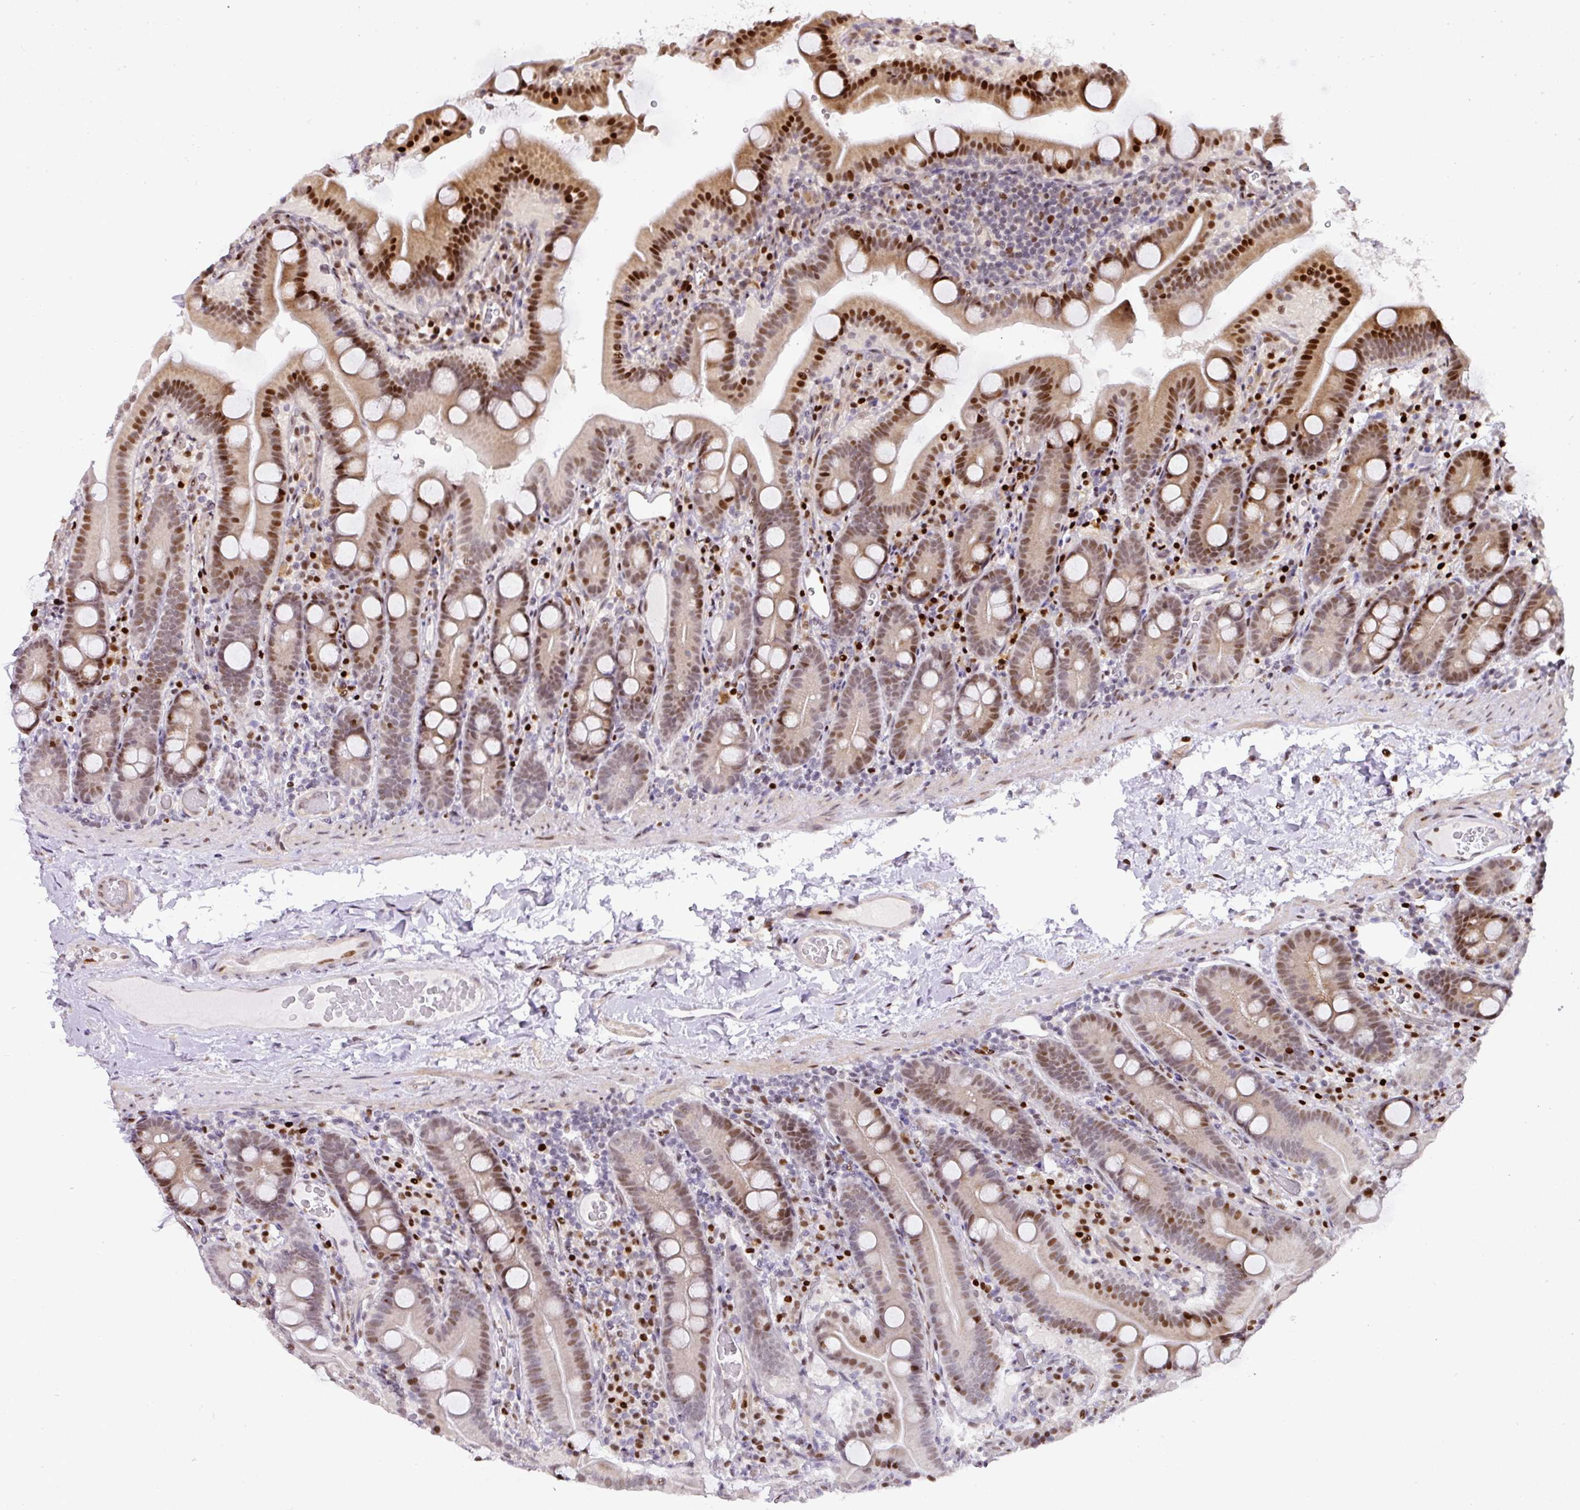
{"staining": {"intensity": "strong", "quantity": "25%-75%", "location": "cytoplasmic/membranous,nuclear"}, "tissue": "duodenum", "cell_type": "Glandular cells", "image_type": "normal", "snomed": [{"axis": "morphology", "description": "Normal tissue, NOS"}, {"axis": "topography", "description": "Duodenum"}], "caption": "Immunohistochemistry (IHC) (DAB) staining of benign duodenum demonstrates strong cytoplasmic/membranous,nuclear protein positivity in approximately 25%-75% of glandular cells. Nuclei are stained in blue.", "gene": "MYSM1", "patient": {"sex": "male", "age": 55}}